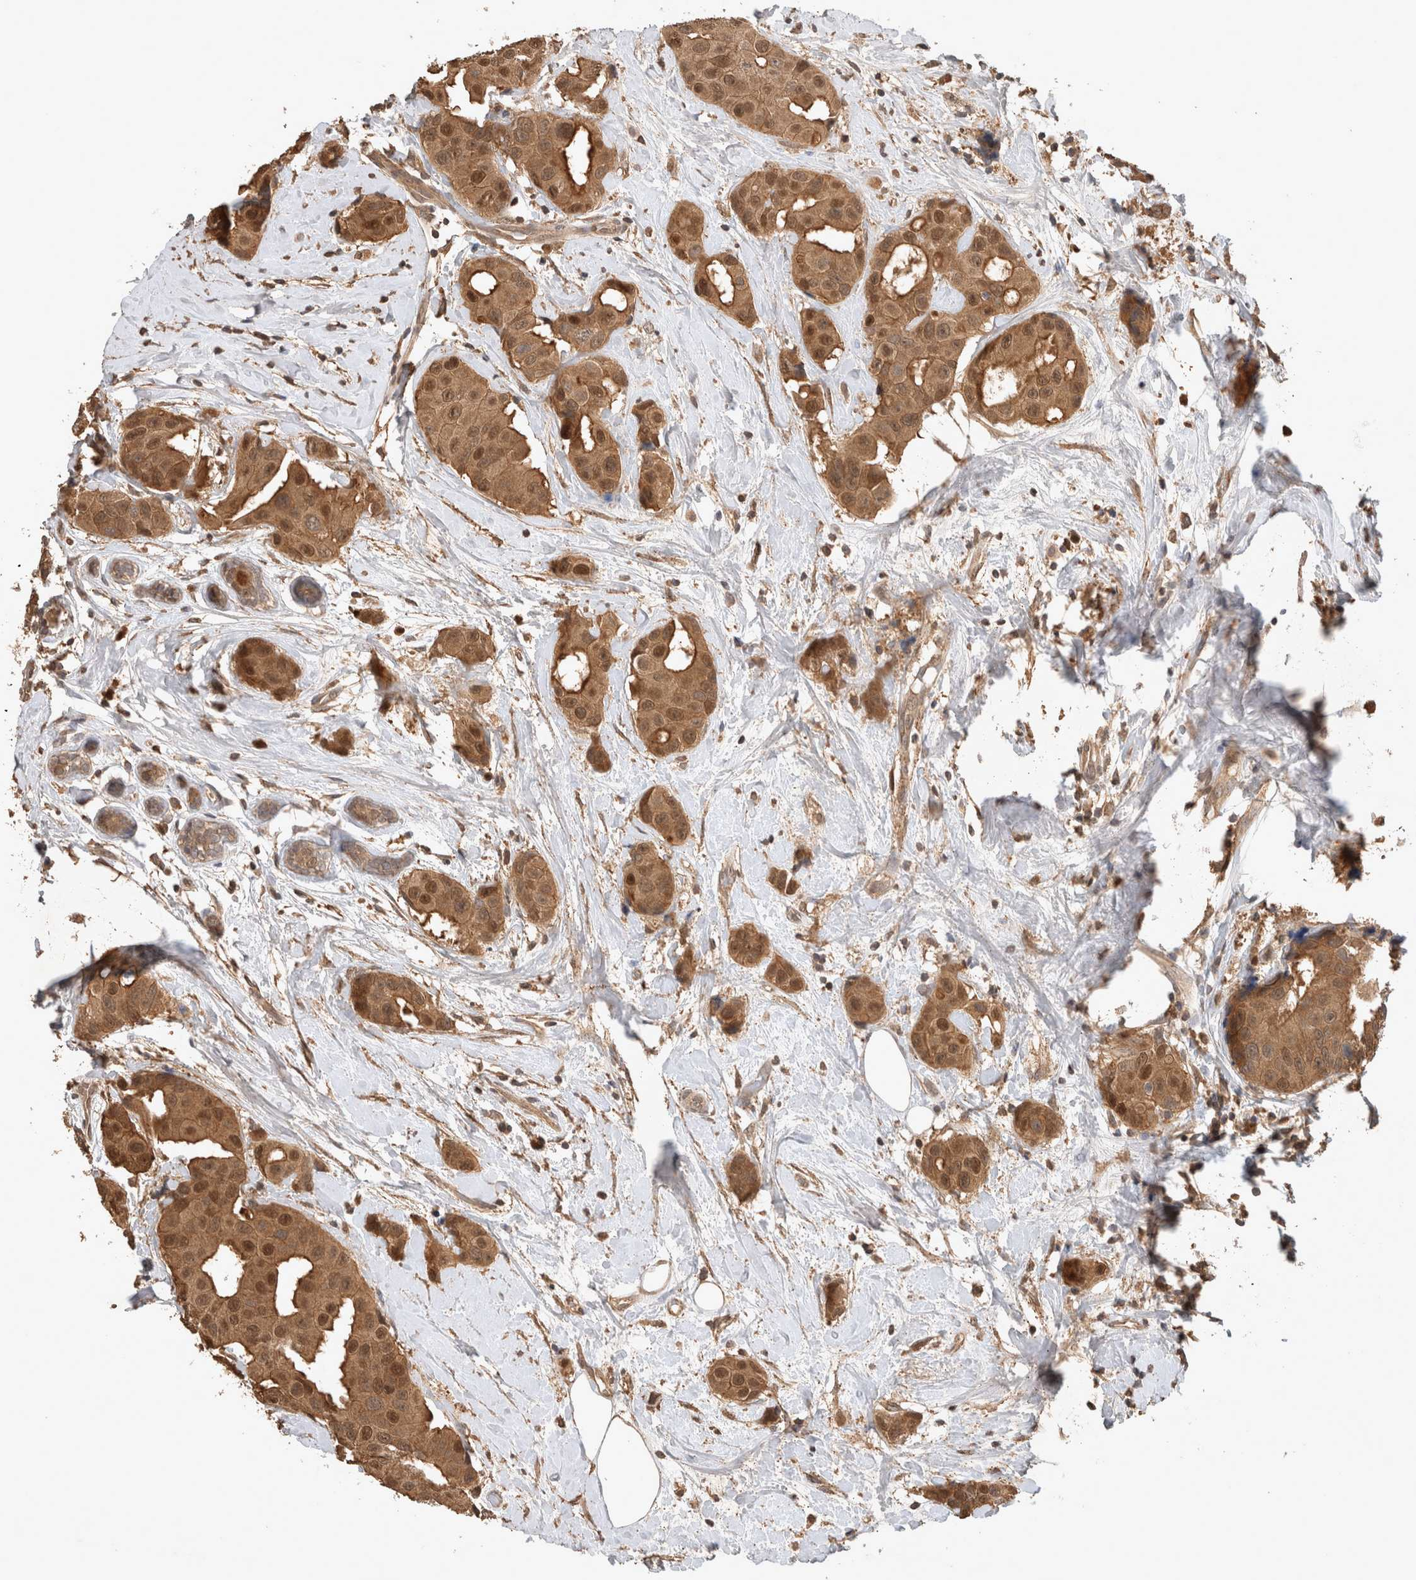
{"staining": {"intensity": "moderate", "quantity": ">75%", "location": "cytoplasmic/membranous,nuclear"}, "tissue": "breast cancer", "cell_type": "Tumor cells", "image_type": "cancer", "snomed": [{"axis": "morphology", "description": "Normal tissue, NOS"}, {"axis": "morphology", "description": "Duct carcinoma"}, {"axis": "topography", "description": "Breast"}], "caption": "Tumor cells show medium levels of moderate cytoplasmic/membranous and nuclear staining in about >75% of cells in breast cancer.", "gene": "OTUD7B", "patient": {"sex": "female", "age": 39}}